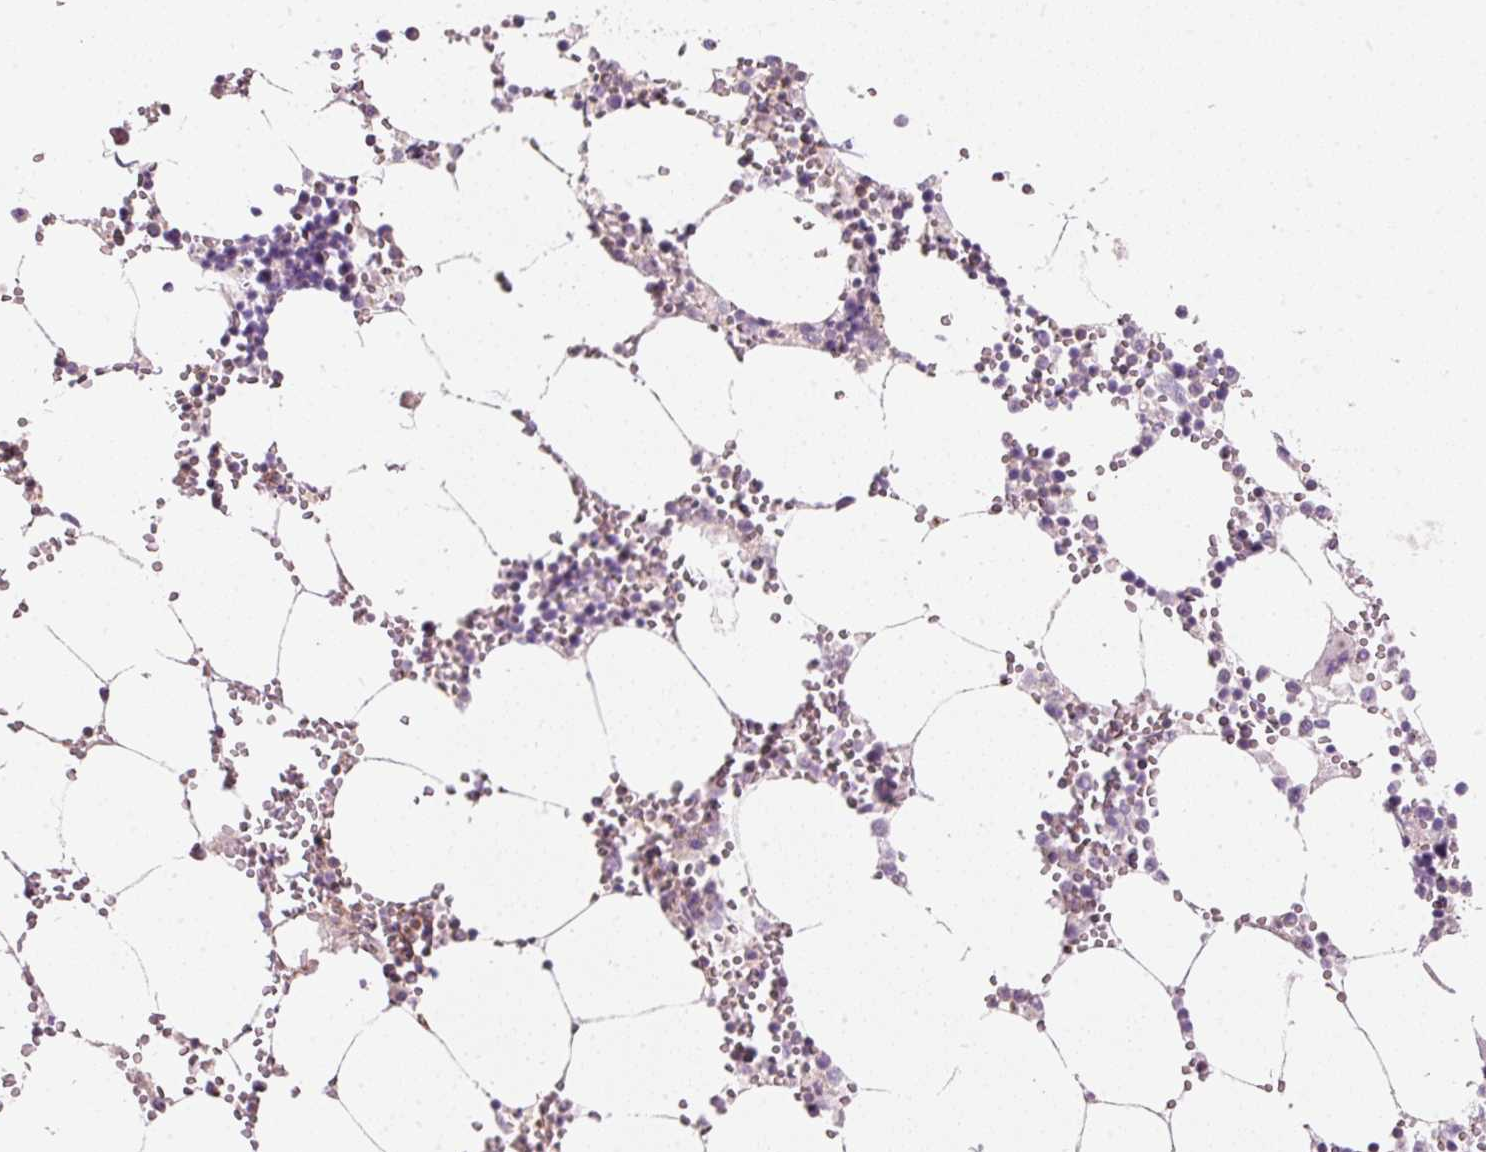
{"staining": {"intensity": "negative", "quantity": "none", "location": "none"}, "tissue": "bone marrow", "cell_type": "Hematopoietic cells", "image_type": "normal", "snomed": [{"axis": "morphology", "description": "Normal tissue, NOS"}, {"axis": "topography", "description": "Bone marrow"}], "caption": "Human bone marrow stained for a protein using immunohistochemistry exhibits no staining in hematopoietic cells.", "gene": "SIPA1", "patient": {"sex": "male", "age": 54}}